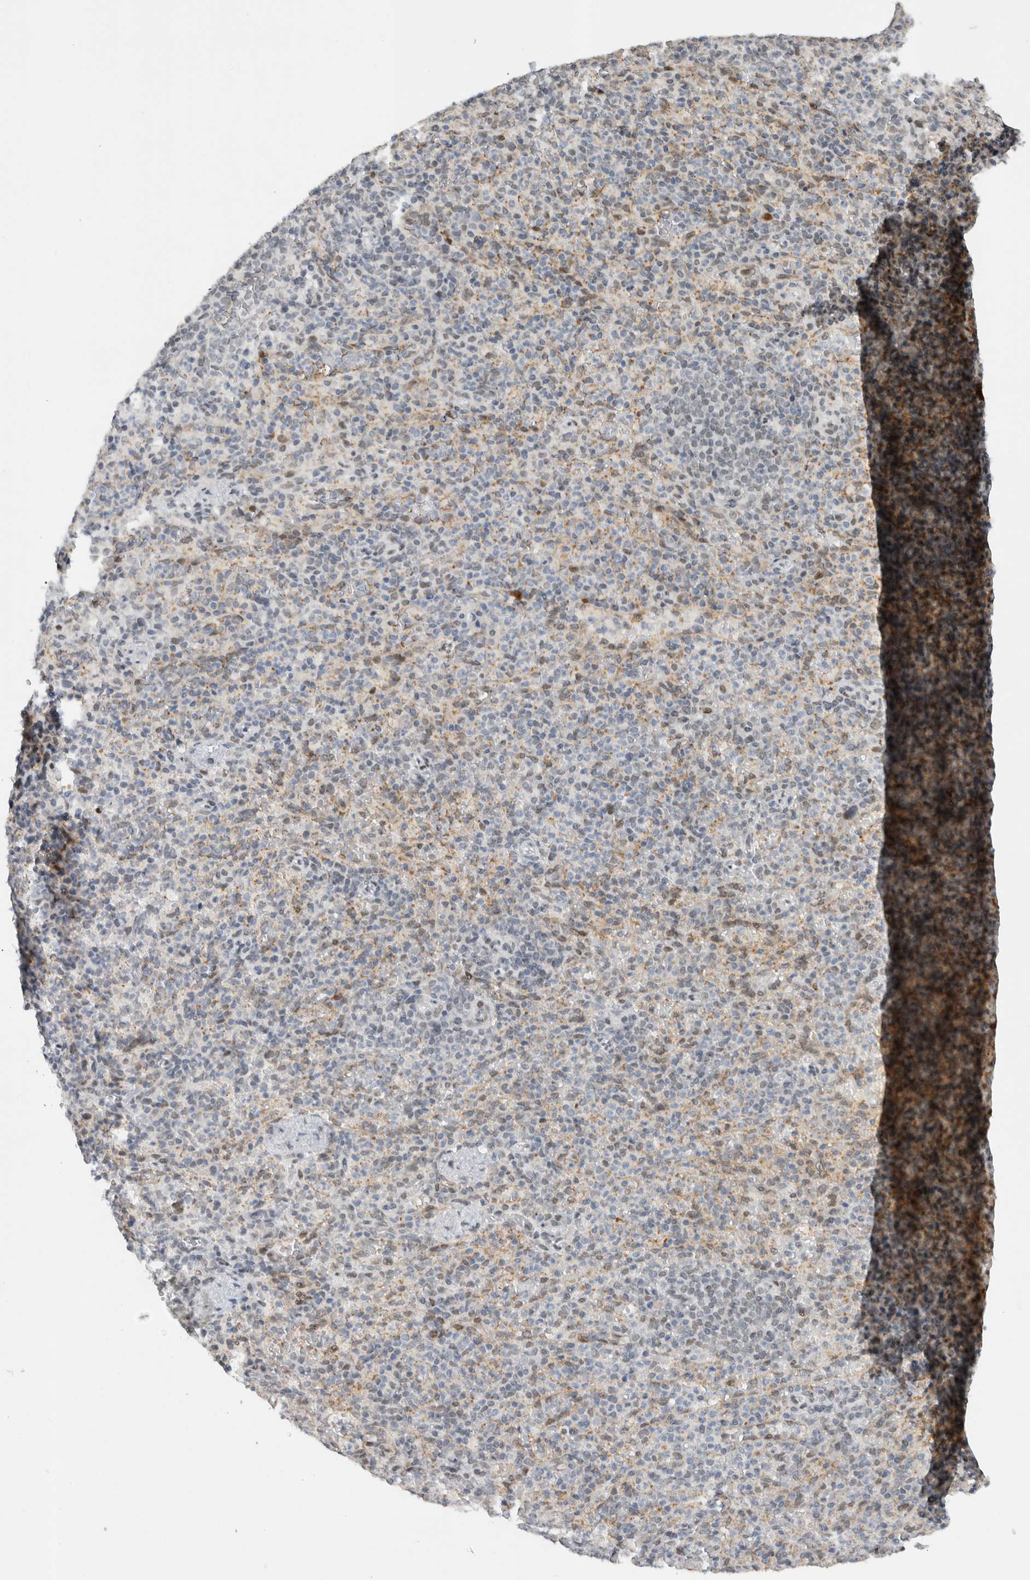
{"staining": {"intensity": "weak", "quantity": "25%-75%", "location": "nuclear"}, "tissue": "spleen", "cell_type": "Cells in red pulp", "image_type": "normal", "snomed": [{"axis": "morphology", "description": "Normal tissue, NOS"}, {"axis": "topography", "description": "Spleen"}], "caption": "Cells in red pulp display low levels of weak nuclear expression in about 25%-75% of cells in unremarkable human spleen.", "gene": "HNRNPR", "patient": {"sex": "female", "age": 74}}